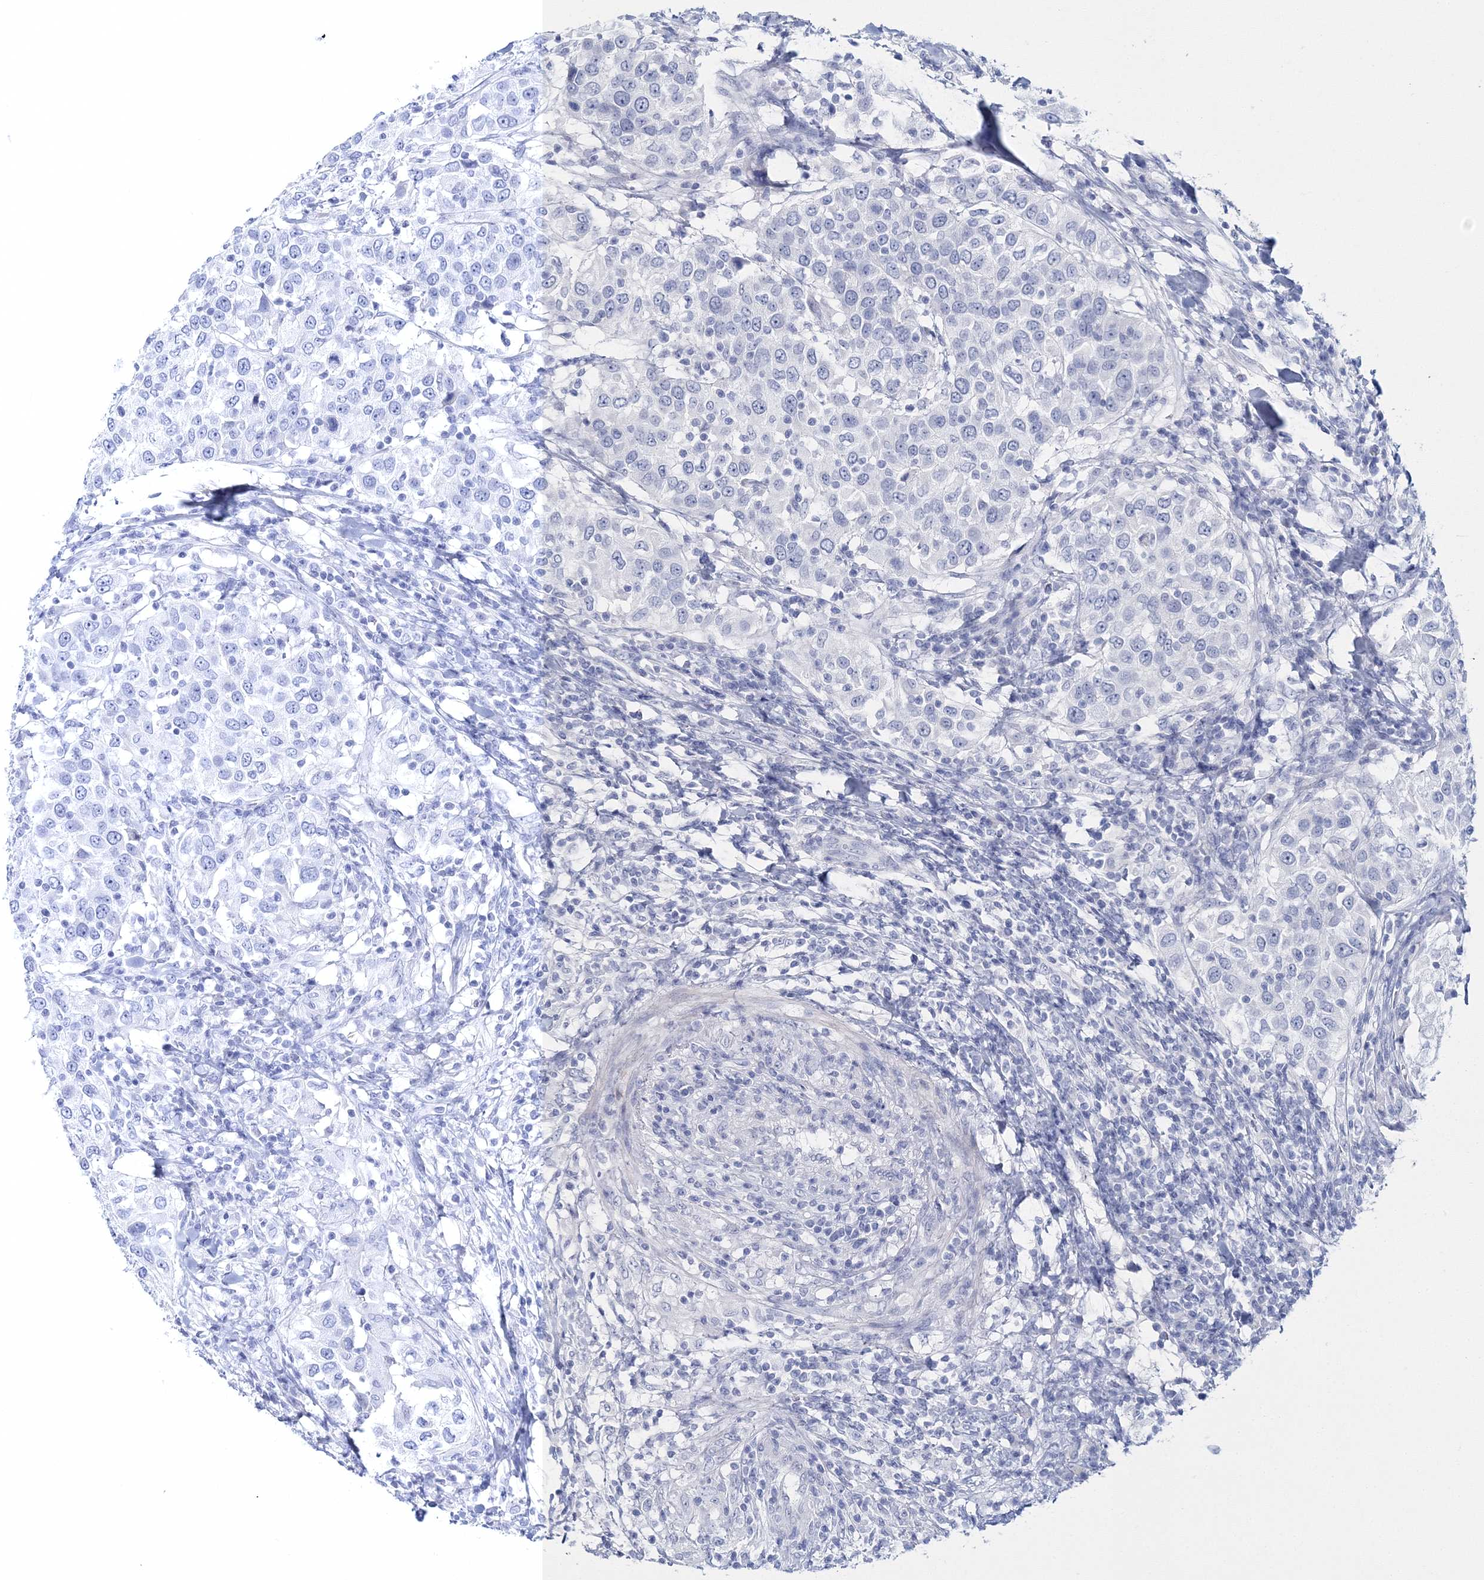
{"staining": {"intensity": "negative", "quantity": "none", "location": "none"}, "tissue": "urothelial cancer", "cell_type": "Tumor cells", "image_type": "cancer", "snomed": [{"axis": "morphology", "description": "Urothelial carcinoma, High grade"}, {"axis": "topography", "description": "Urinary bladder"}], "caption": "IHC photomicrograph of urothelial carcinoma (high-grade) stained for a protein (brown), which displays no staining in tumor cells.", "gene": "MYOZ2", "patient": {"sex": "female", "age": 80}}